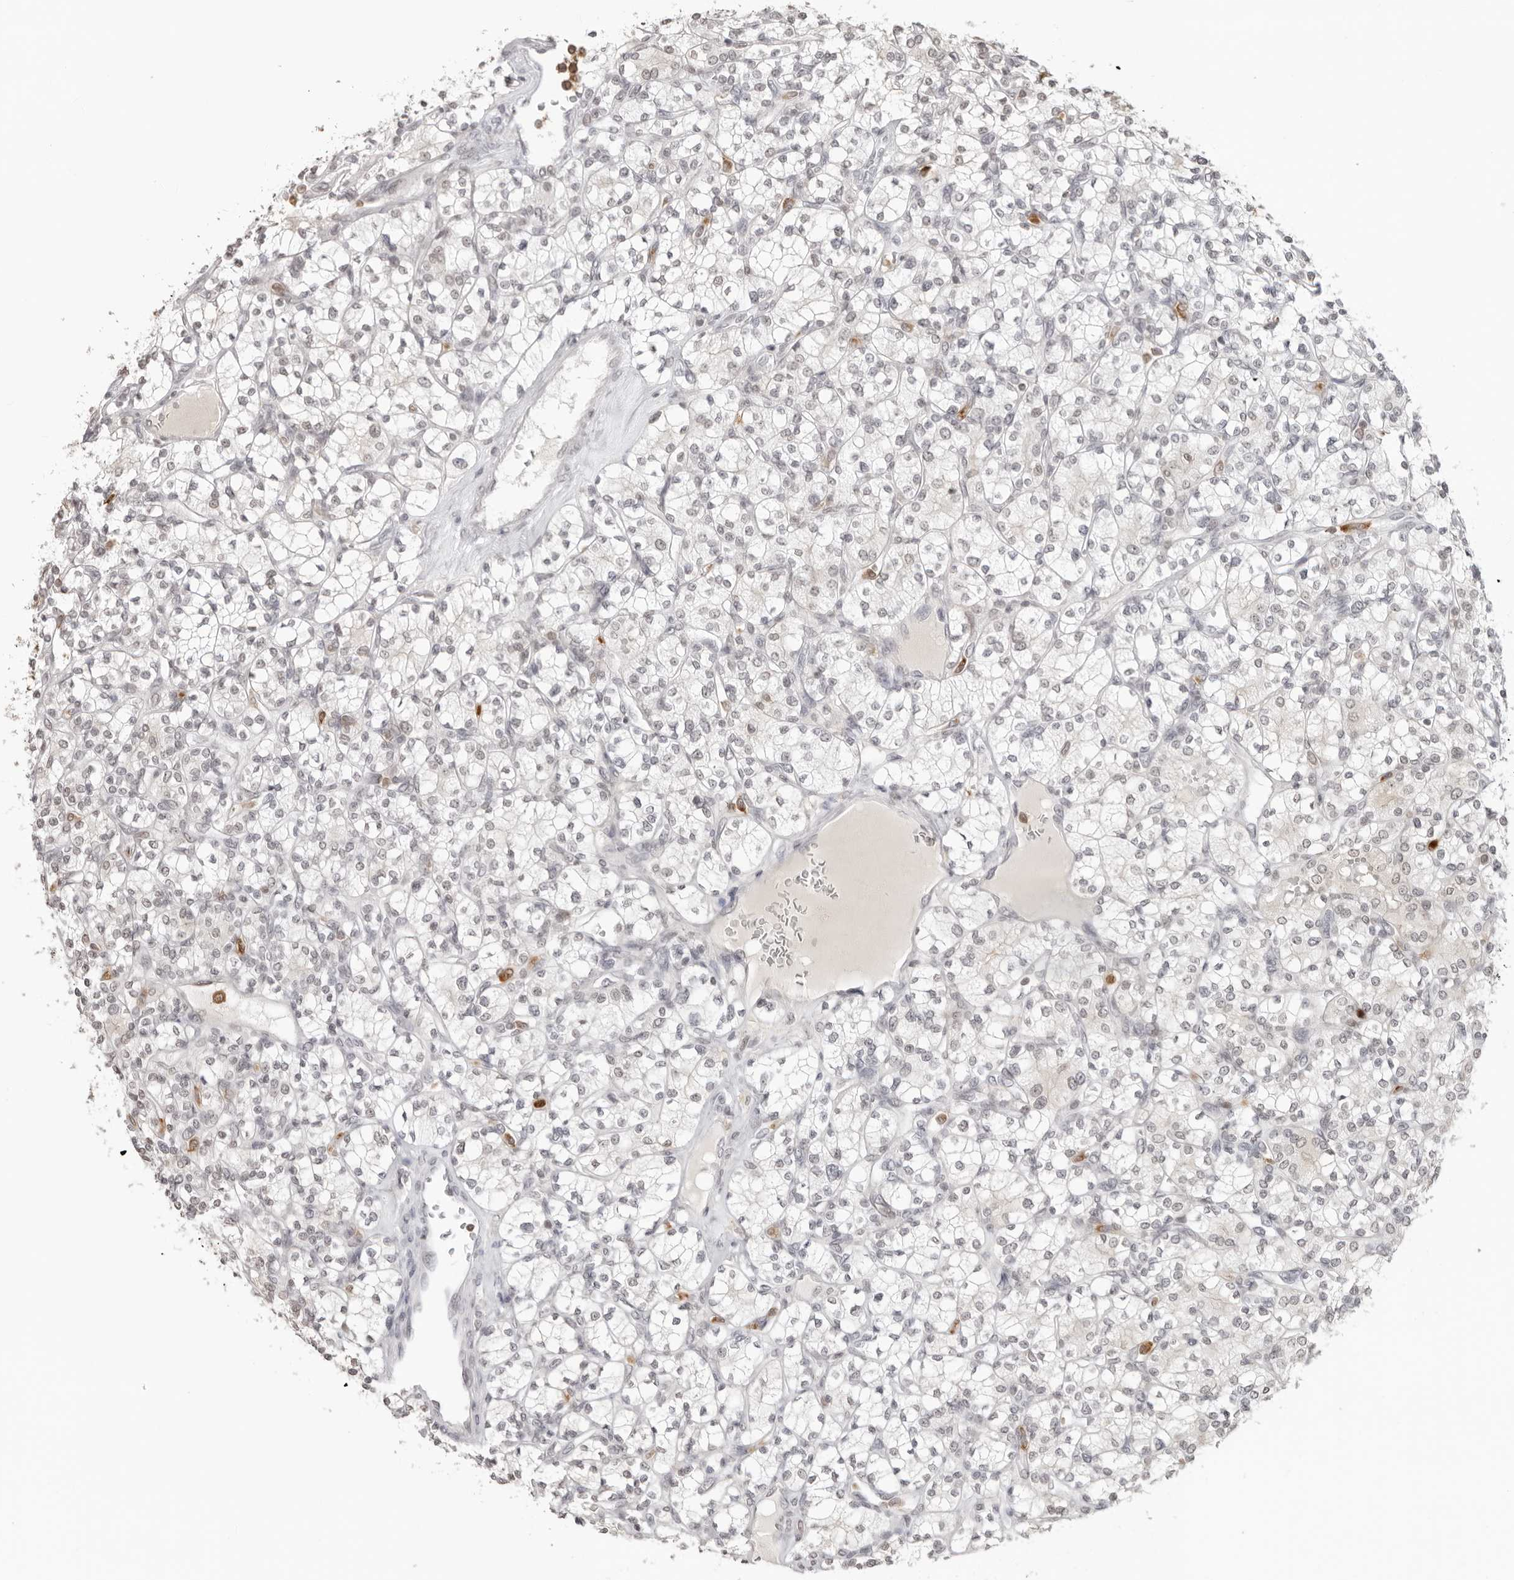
{"staining": {"intensity": "negative", "quantity": "none", "location": "none"}, "tissue": "renal cancer", "cell_type": "Tumor cells", "image_type": "cancer", "snomed": [{"axis": "morphology", "description": "Adenocarcinoma, NOS"}, {"axis": "topography", "description": "Kidney"}], "caption": "Photomicrograph shows no protein expression in tumor cells of renal cancer tissue.", "gene": "RNF146", "patient": {"sex": "male", "age": 77}}